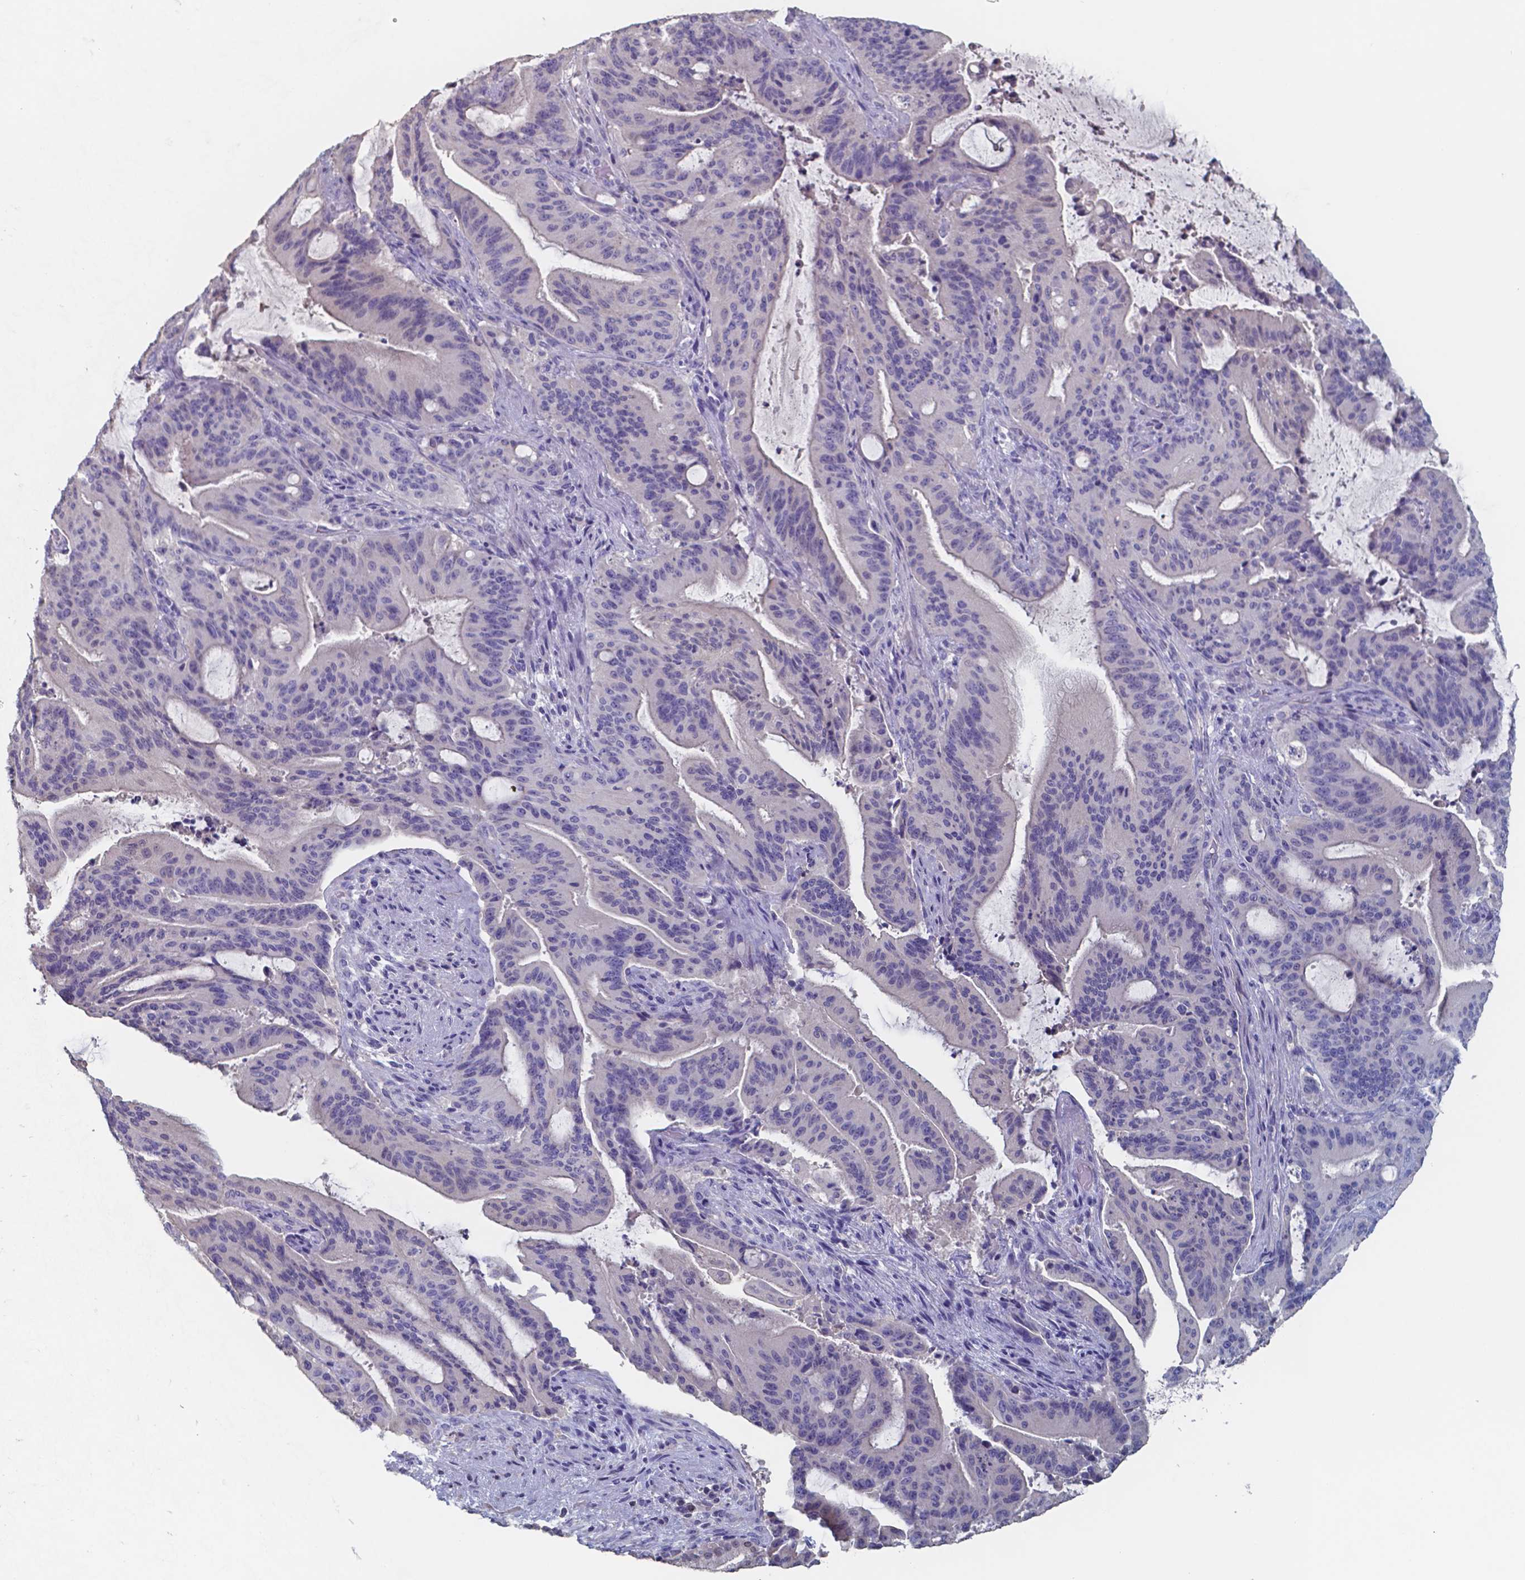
{"staining": {"intensity": "negative", "quantity": "none", "location": "none"}, "tissue": "liver cancer", "cell_type": "Tumor cells", "image_type": "cancer", "snomed": [{"axis": "morphology", "description": "Cholangiocarcinoma"}, {"axis": "topography", "description": "Liver"}], "caption": "Tumor cells are negative for brown protein staining in liver cancer.", "gene": "FOXJ1", "patient": {"sex": "female", "age": 73}}